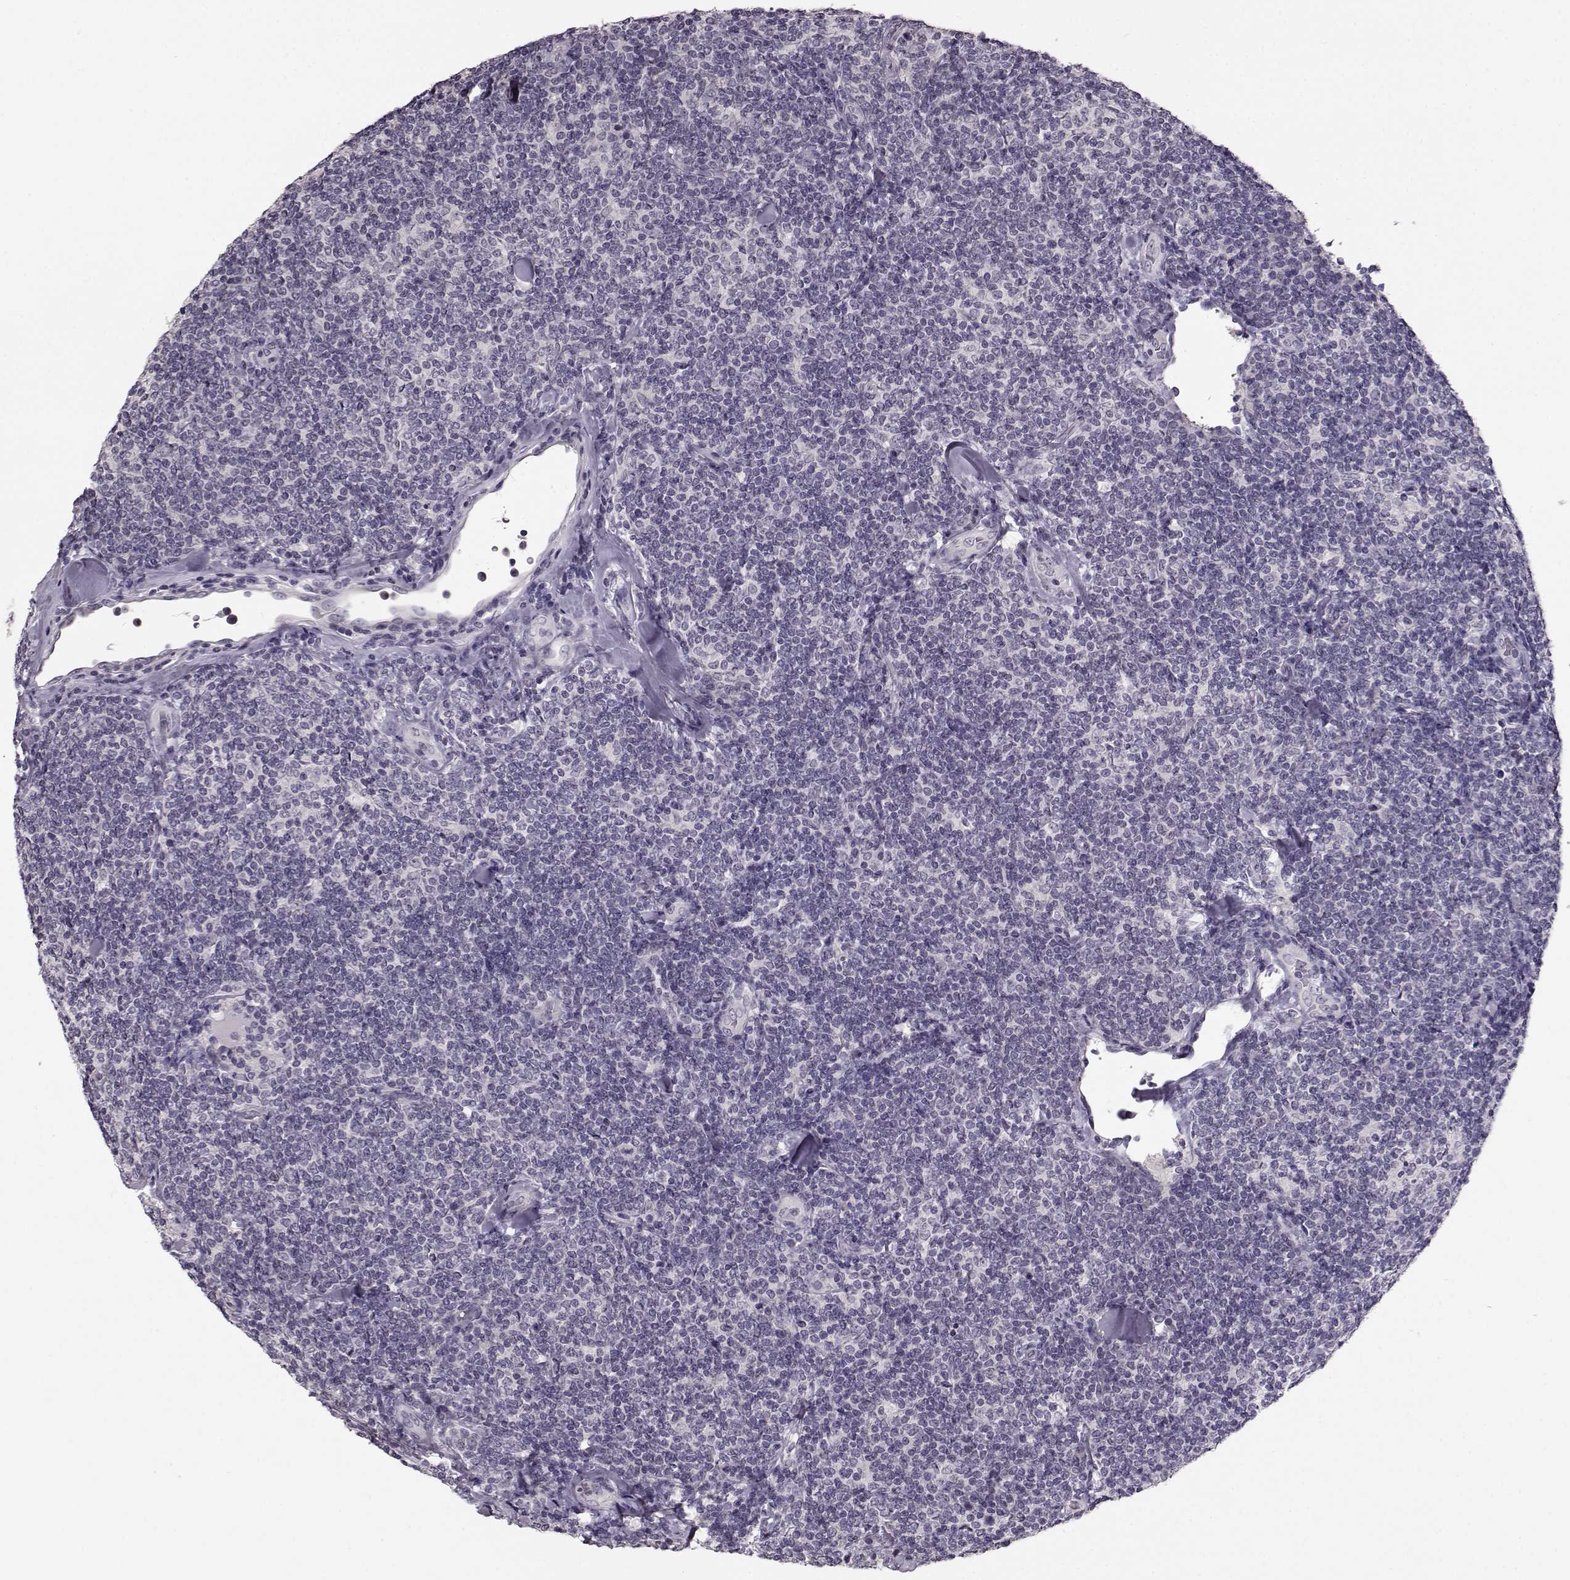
{"staining": {"intensity": "negative", "quantity": "none", "location": "none"}, "tissue": "lymphoma", "cell_type": "Tumor cells", "image_type": "cancer", "snomed": [{"axis": "morphology", "description": "Malignant lymphoma, non-Hodgkin's type, Low grade"}, {"axis": "topography", "description": "Lymph node"}], "caption": "DAB (3,3'-diaminobenzidine) immunohistochemical staining of malignant lymphoma, non-Hodgkin's type (low-grade) reveals no significant positivity in tumor cells. (DAB (3,3'-diaminobenzidine) IHC, high magnification).", "gene": "RP1L1", "patient": {"sex": "female", "age": 56}}